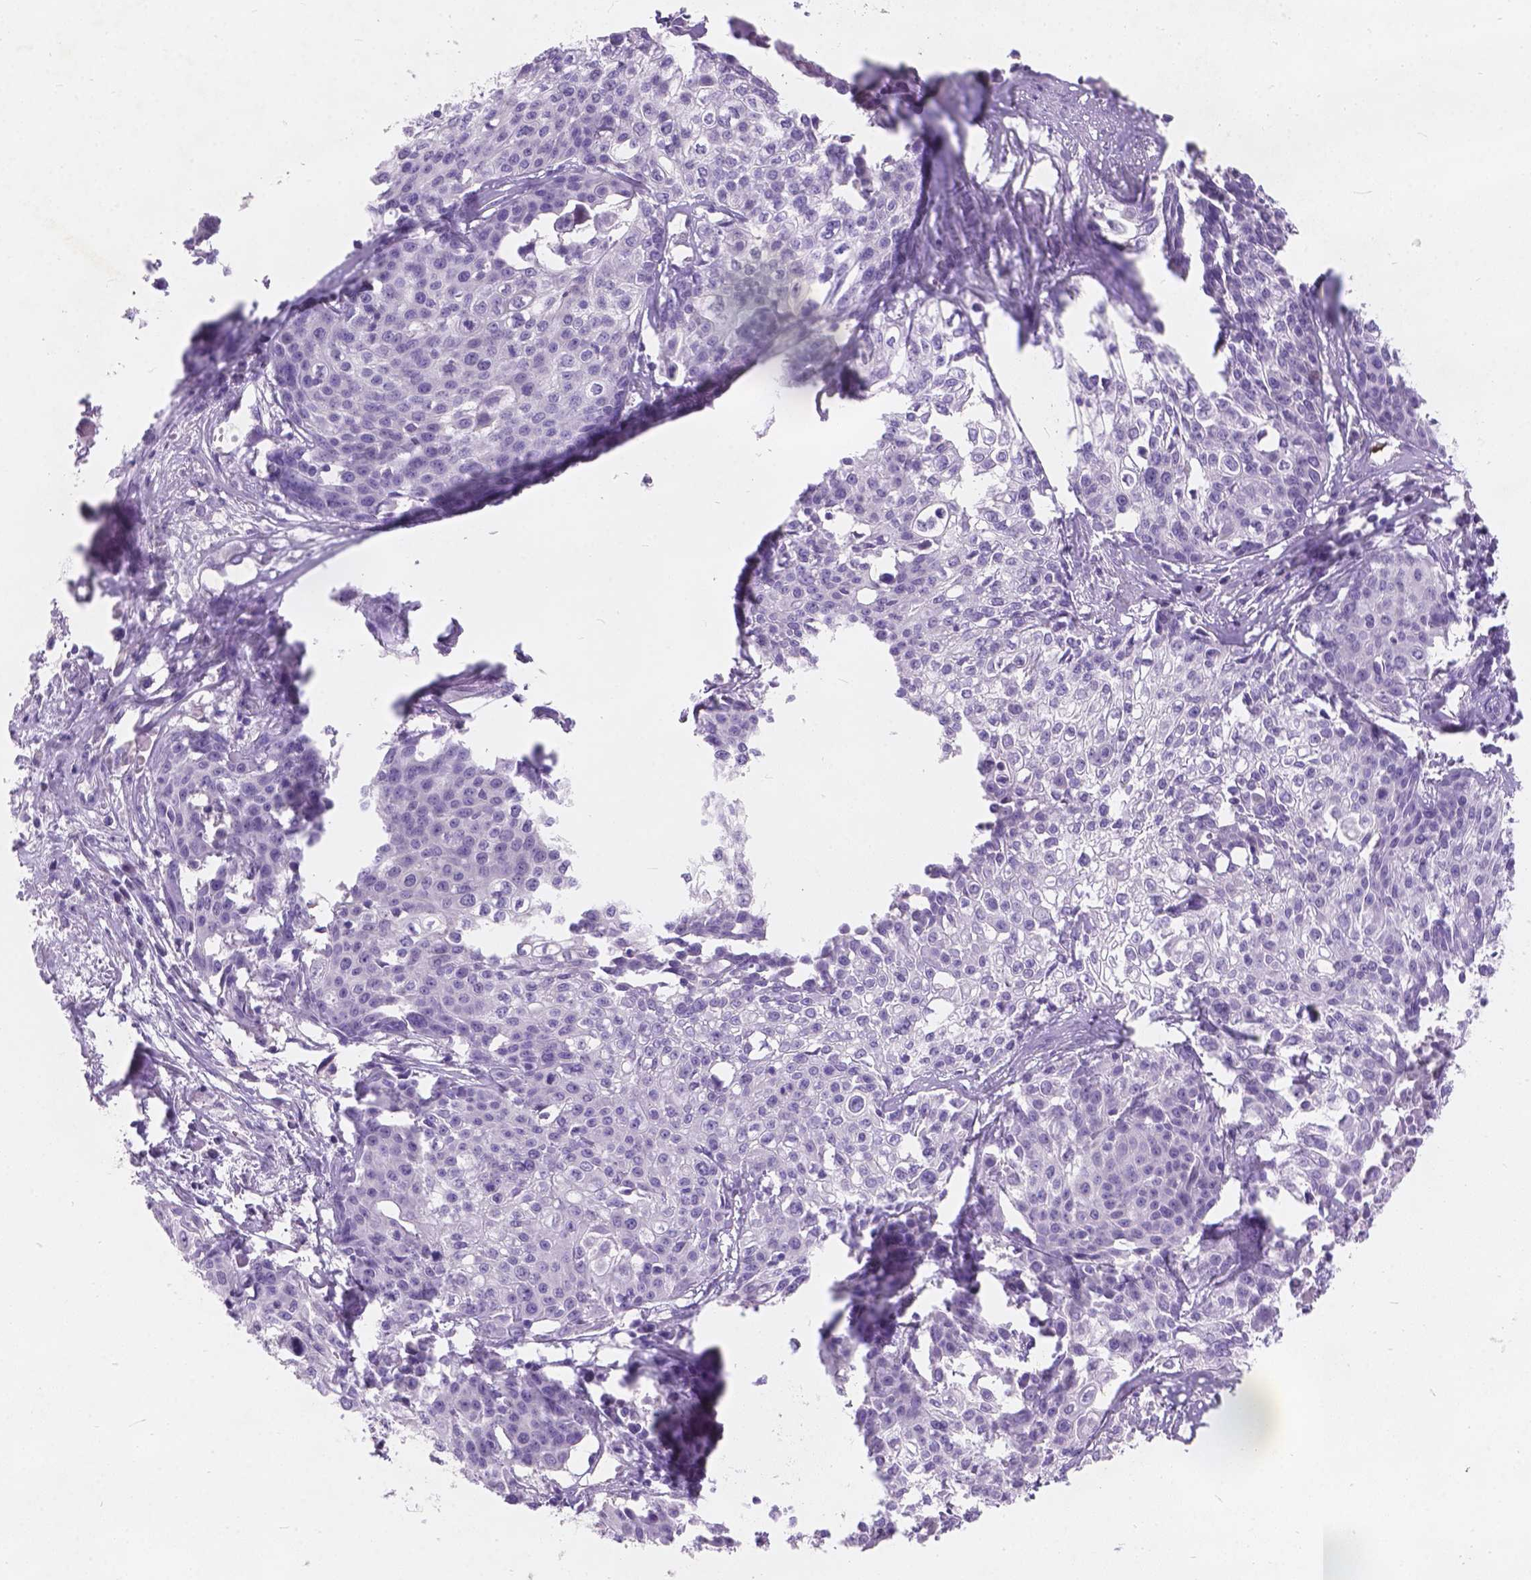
{"staining": {"intensity": "negative", "quantity": "none", "location": "none"}, "tissue": "cervical cancer", "cell_type": "Tumor cells", "image_type": "cancer", "snomed": [{"axis": "morphology", "description": "Squamous cell carcinoma, NOS"}, {"axis": "topography", "description": "Cervix"}], "caption": "Immunohistochemistry (IHC) of squamous cell carcinoma (cervical) shows no expression in tumor cells. (DAB (3,3'-diaminobenzidine) IHC visualized using brightfield microscopy, high magnification).", "gene": "PEX11G", "patient": {"sex": "female", "age": 39}}